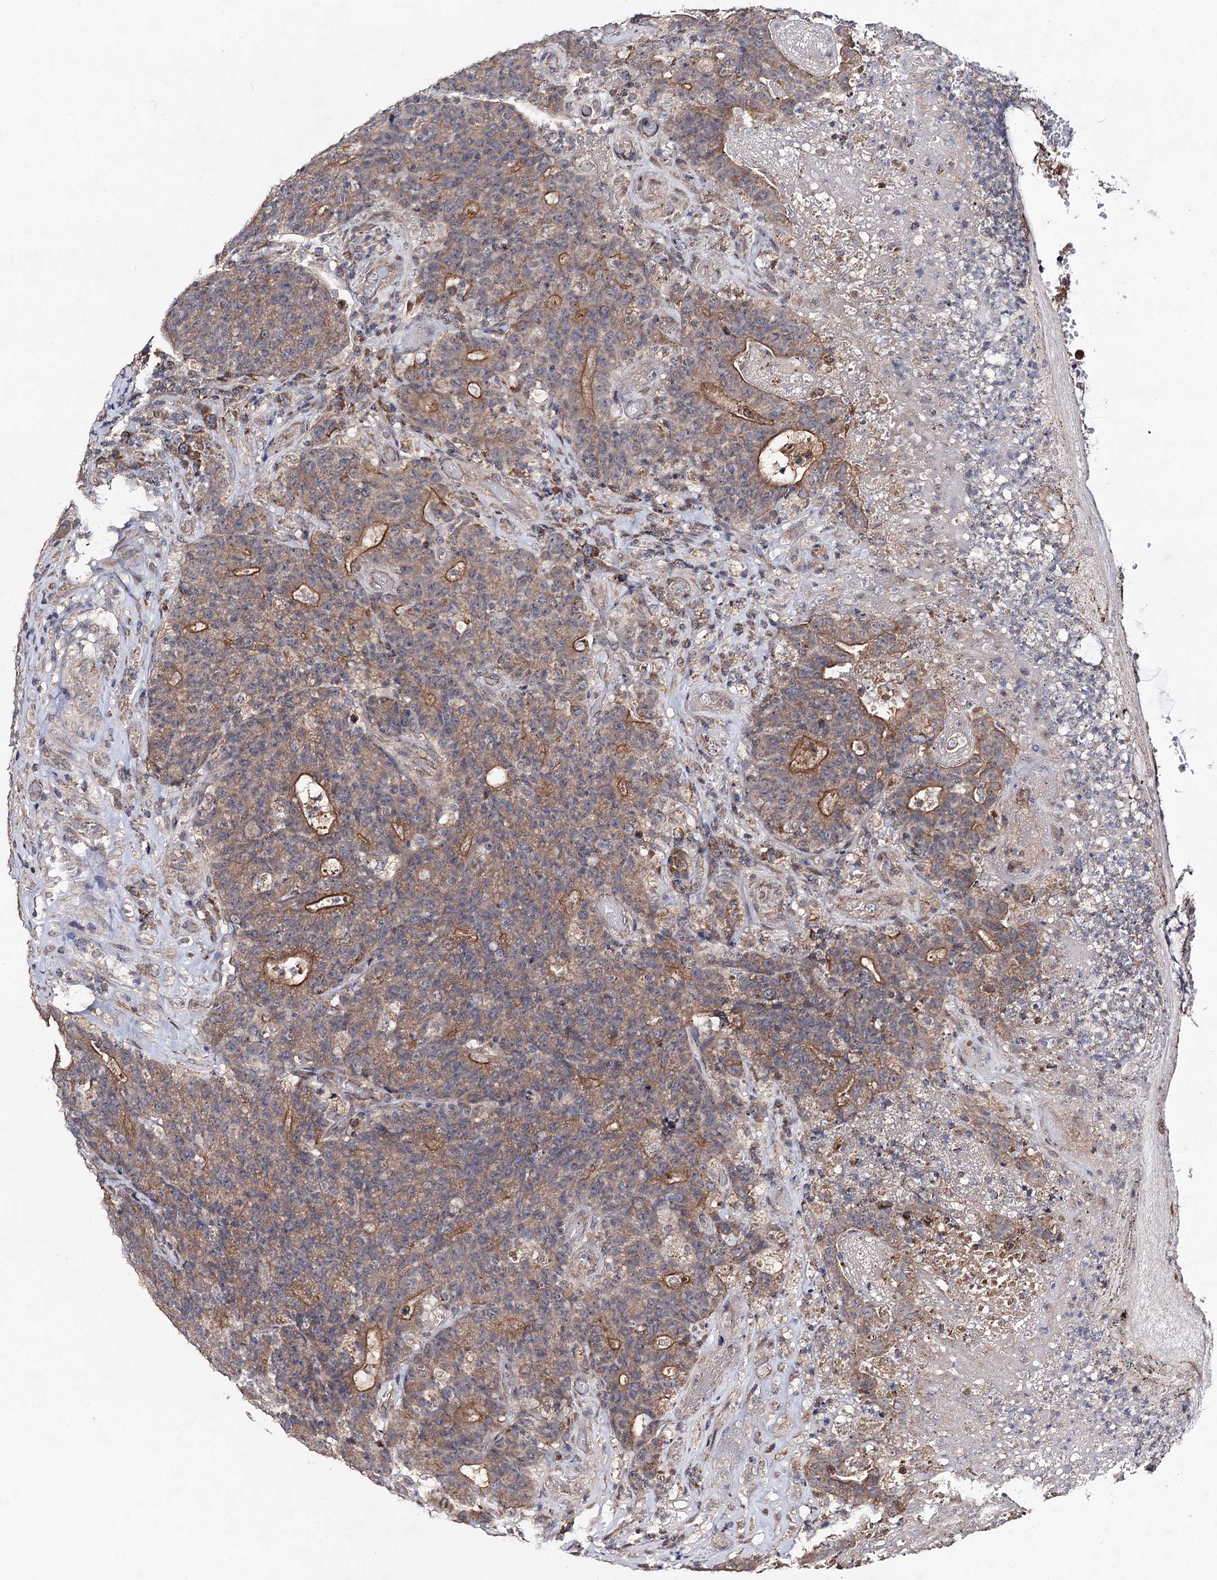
{"staining": {"intensity": "moderate", "quantity": ">75%", "location": "cytoplasmic/membranous"}, "tissue": "colorectal cancer", "cell_type": "Tumor cells", "image_type": "cancer", "snomed": [{"axis": "morphology", "description": "Adenocarcinoma, NOS"}, {"axis": "topography", "description": "Colon"}], "caption": "An image of adenocarcinoma (colorectal) stained for a protein exhibits moderate cytoplasmic/membranous brown staining in tumor cells.", "gene": "VPS37D", "patient": {"sex": "female", "age": 75}}